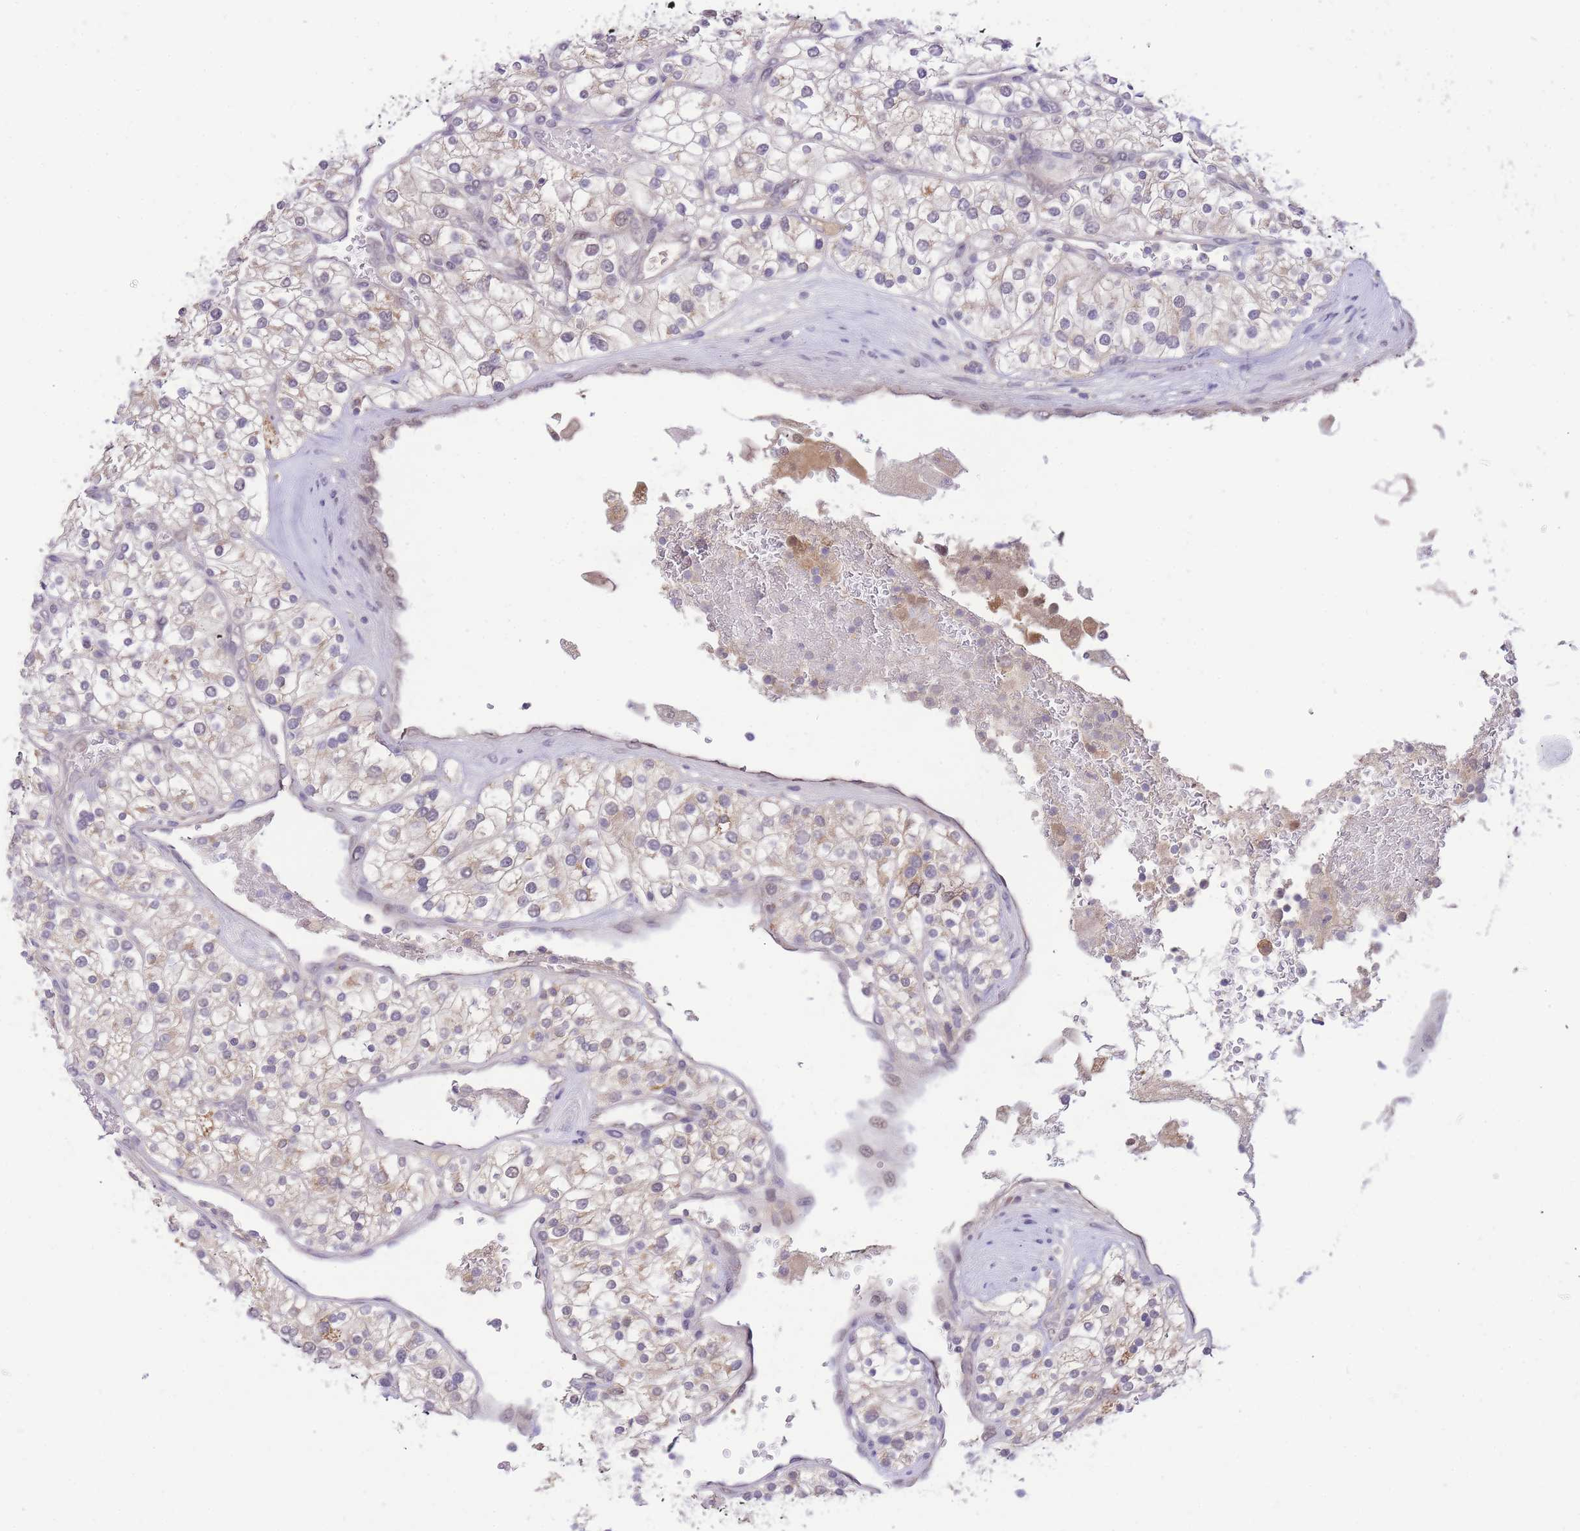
{"staining": {"intensity": "weak", "quantity": "<25%", "location": "cytoplasmic/membranous"}, "tissue": "renal cancer", "cell_type": "Tumor cells", "image_type": "cancer", "snomed": [{"axis": "morphology", "description": "Adenocarcinoma, NOS"}, {"axis": "topography", "description": "Kidney"}], "caption": "This is an immunohistochemistry histopathology image of human renal adenocarcinoma. There is no expression in tumor cells.", "gene": "PUS10", "patient": {"sex": "male", "age": 80}}